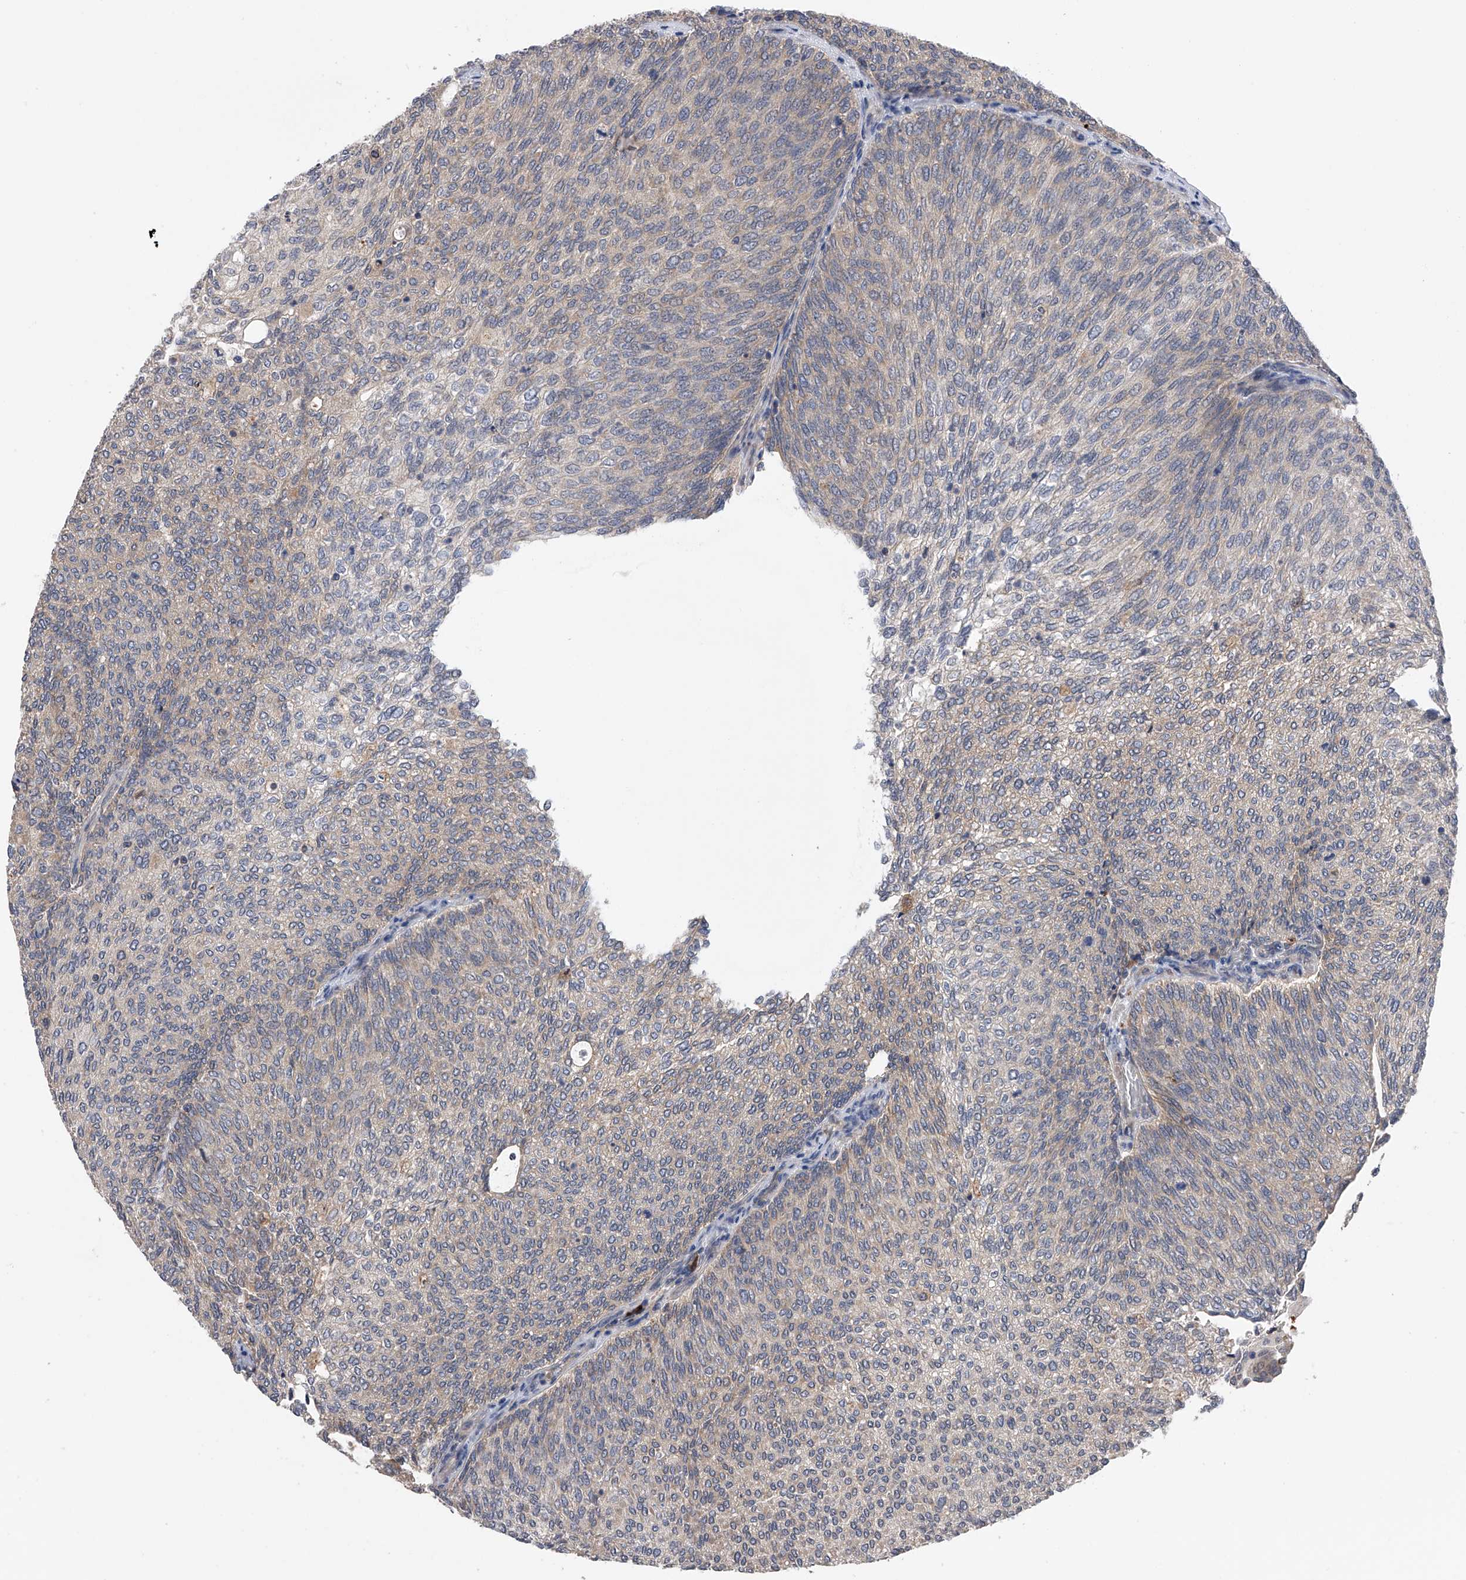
{"staining": {"intensity": "weak", "quantity": "<25%", "location": "cytoplasmic/membranous"}, "tissue": "urothelial cancer", "cell_type": "Tumor cells", "image_type": "cancer", "snomed": [{"axis": "morphology", "description": "Urothelial carcinoma, Low grade"}, {"axis": "topography", "description": "Urinary bladder"}], "caption": "High magnification brightfield microscopy of urothelial cancer stained with DAB (brown) and counterstained with hematoxylin (blue): tumor cells show no significant positivity.", "gene": "SPOCK1", "patient": {"sex": "female", "age": 79}}